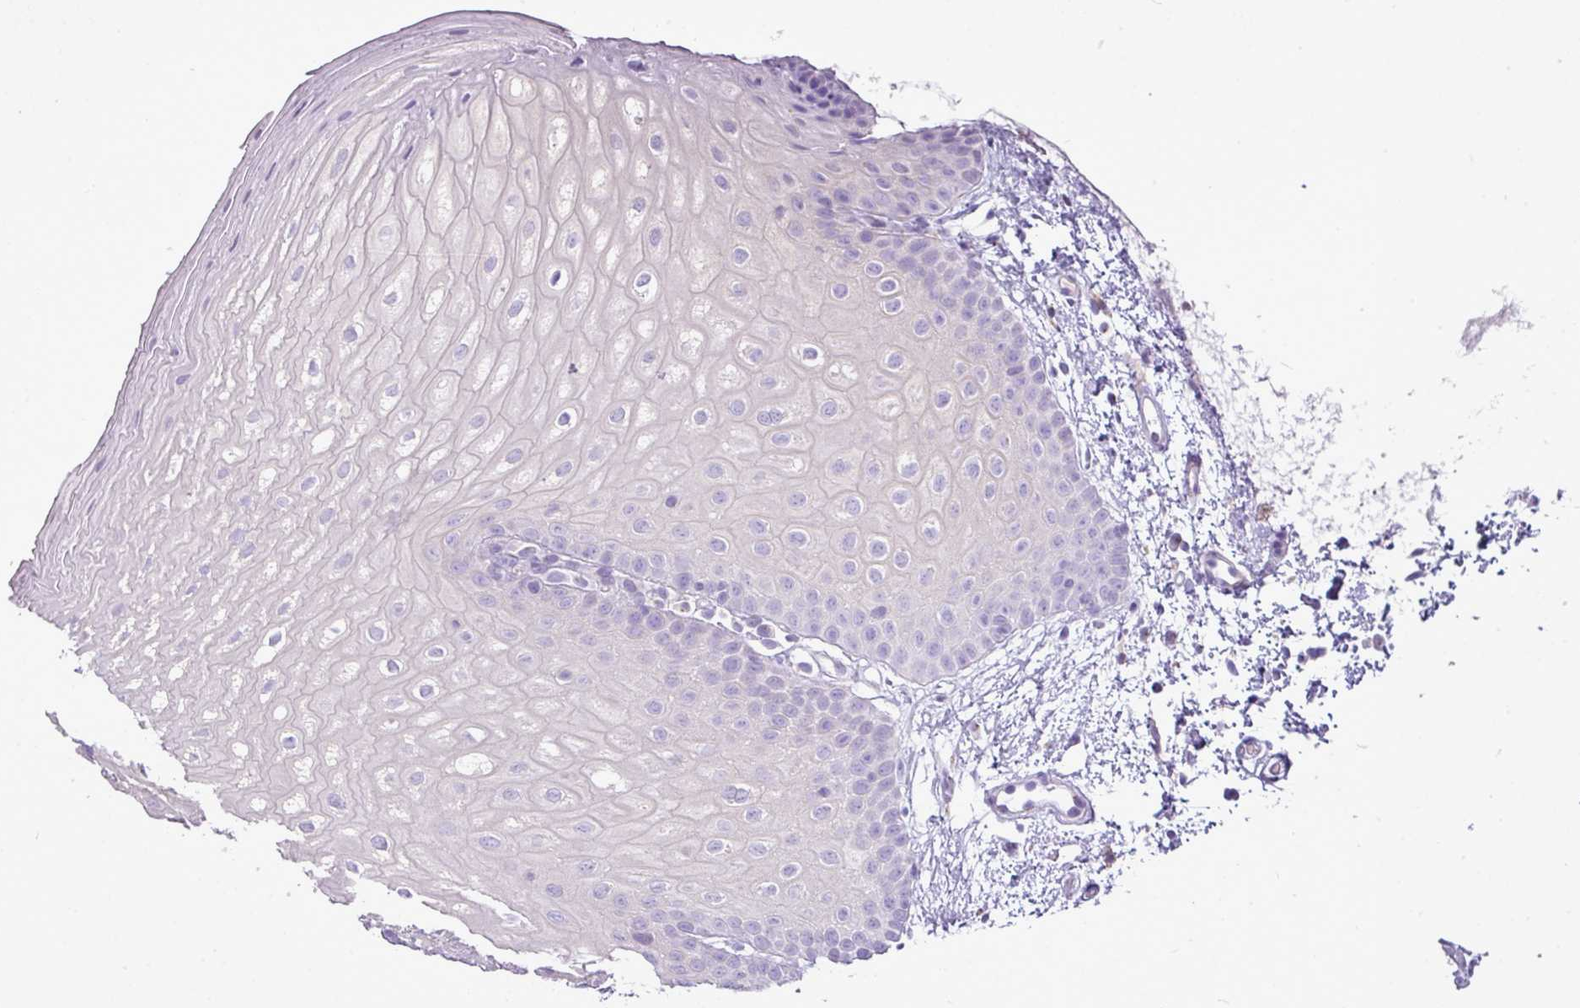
{"staining": {"intensity": "negative", "quantity": "none", "location": "none"}, "tissue": "oral mucosa", "cell_type": "Squamous epithelial cells", "image_type": "normal", "snomed": [{"axis": "morphology", "description": "Normal tissue, NOS"}, {"axis": "topography", "description": "Oral tissue"}], "caption": "Photomicrograph shows no significant protein expression in squamous epithelial cells of normal oral mucosa.", "gene": "FAM43A", "patient": {"sex": "female", "age": 67}}